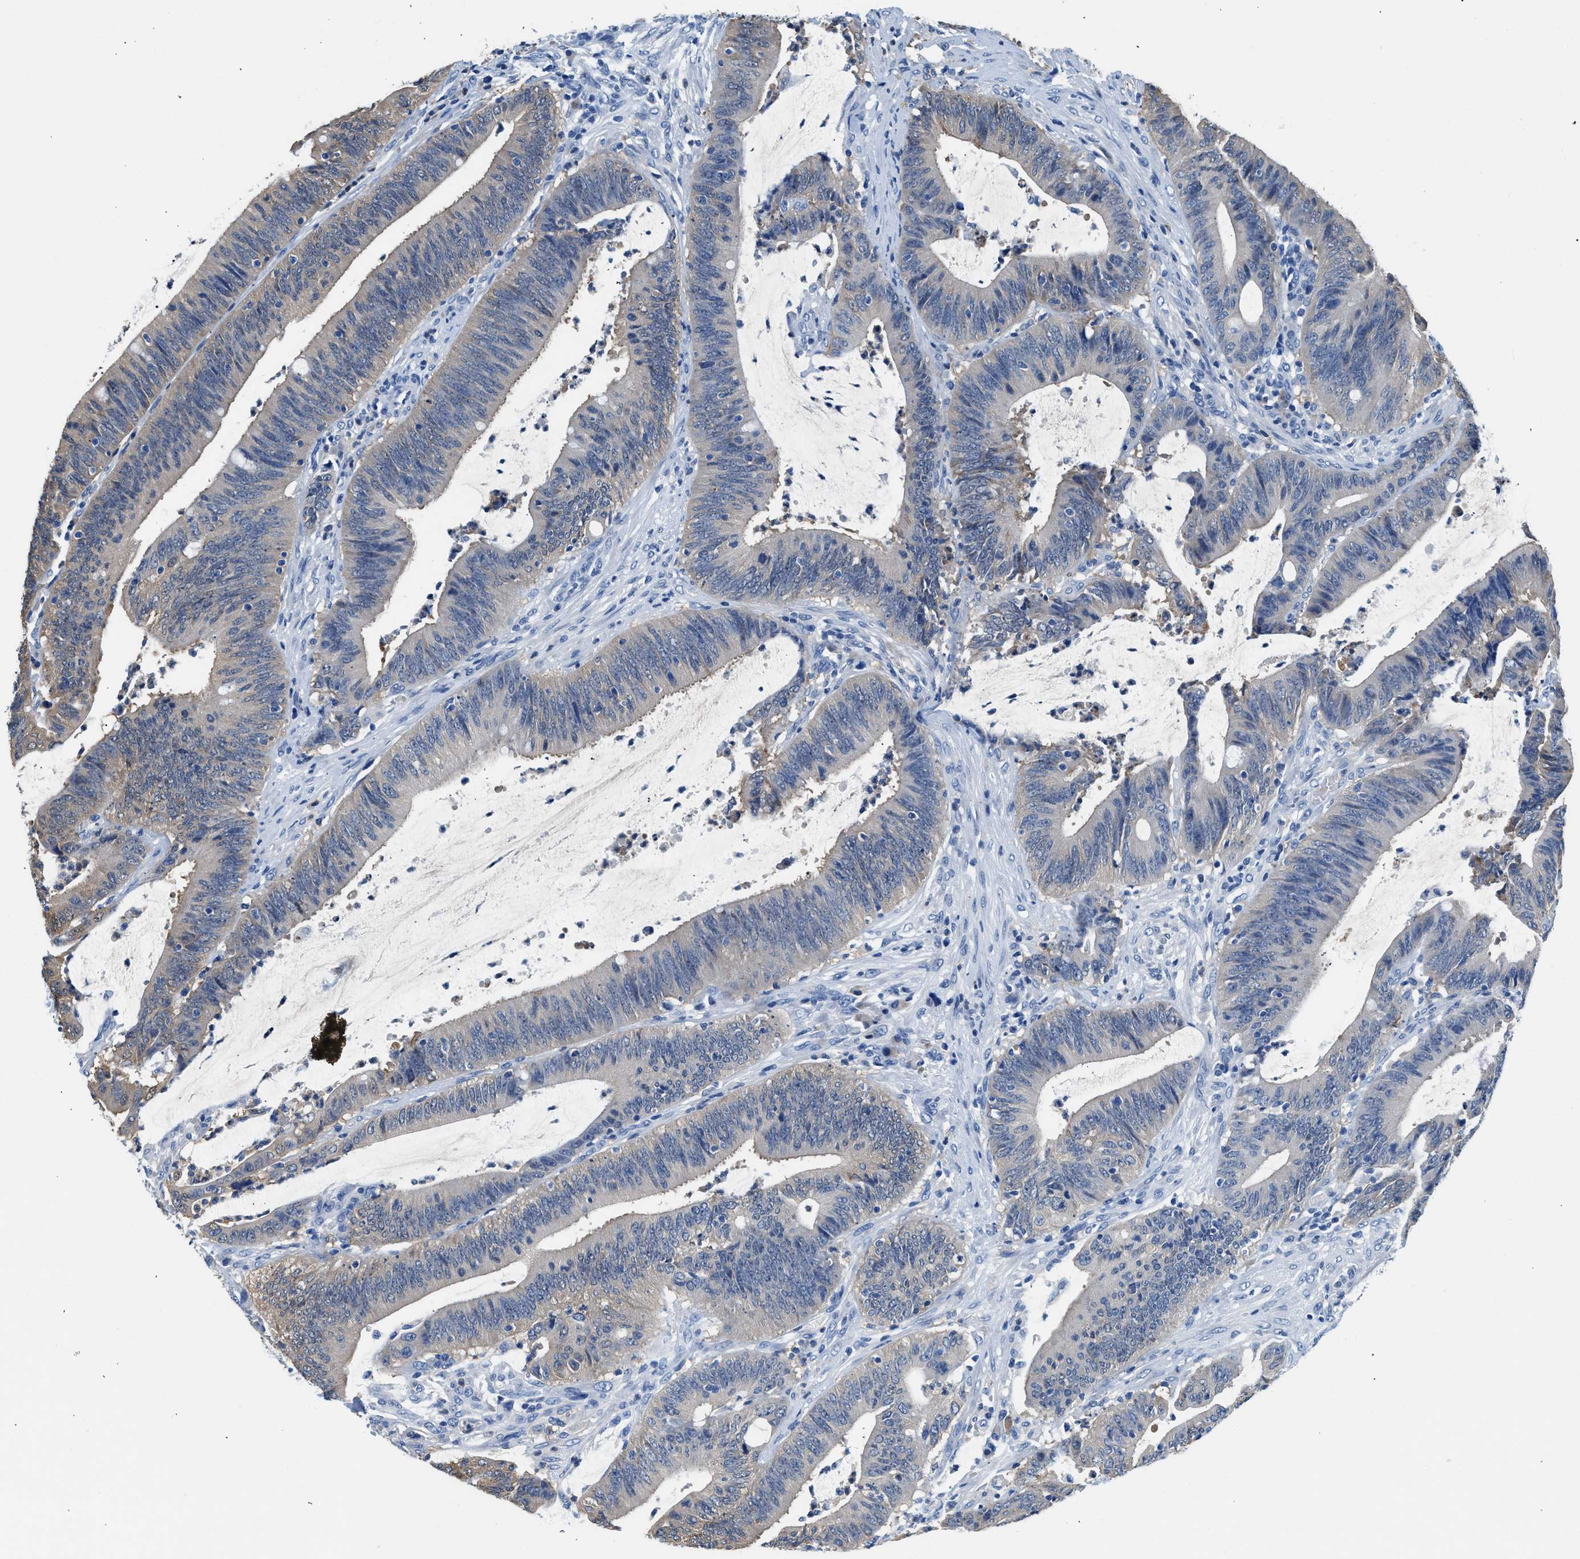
{"staining": {"intensity": "weak", "quantity": "<25%", "location": "cytoplasmic/membranous"}, "tissue": "colorectal cancer", "cell_type": "Tumor cells", "image_type": "cancer", "snomed": [{"axis": "morphology", "description": "Normal tissue, NOS"}, {"axis": "morphology", "description": "Adenocarcinoma, NOS"}, {"axis": "topography", "description": "Rectum"}], "caption": "A high-resolution micrograph shows IHC staining of colorectal adenocarcinoma, which demonstrates no significant expression in tumor cells.", "gene": "FADS6", "patient": {"sex": "female", "age": 66}}